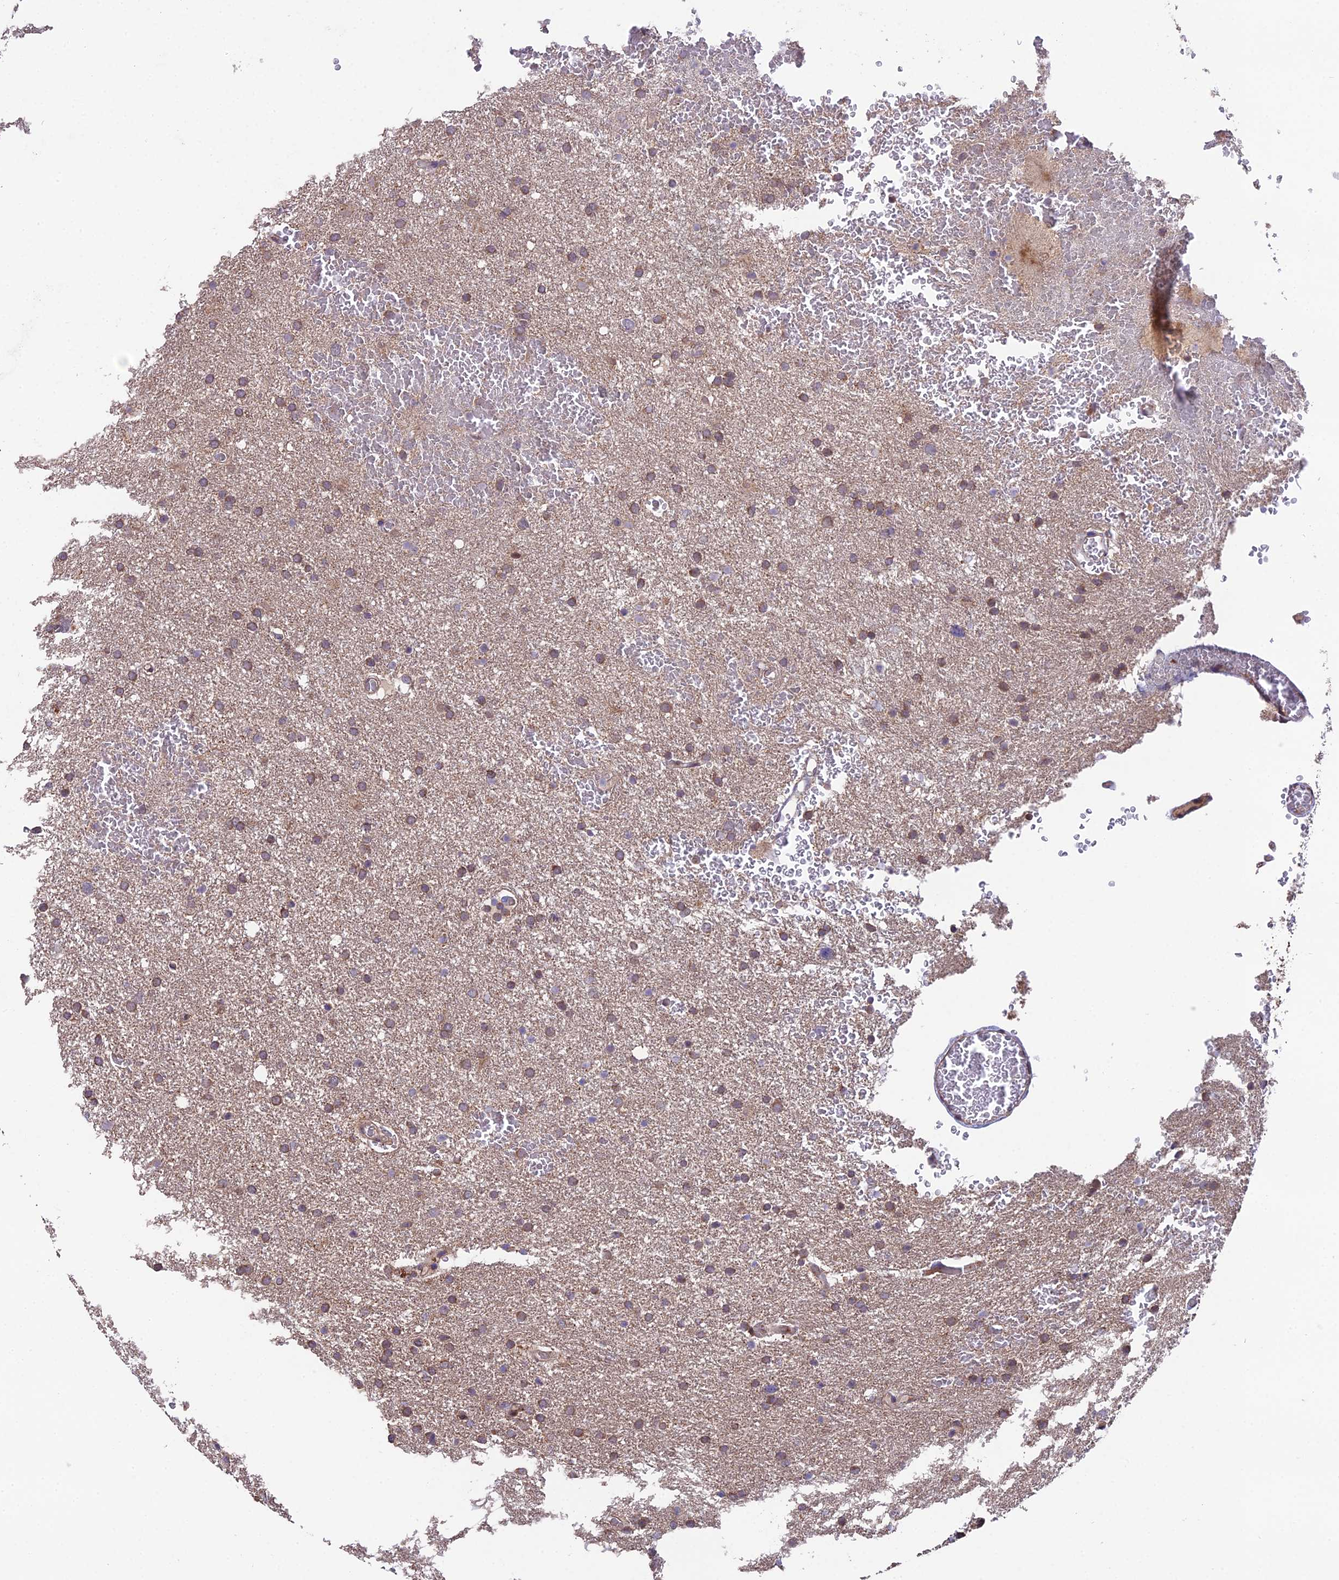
{"staining": {"intensity": "moderate", "quantity": ">75%", "location": "cytoplasmic/membranous"}, "tissue": "glioma", "cell_type": "Tumor cells", "image_type": "cancer", "snomed": [{"axis": "morphology", "description": "Glioma, malignant, High grade"}, {"axis": "topography", "description": "Cerebral cortex"}], "caption": "A brown stain labels moderate cytoplasmic/membranous positivity of a protein in human glioma tumor cells.", "gene": "CYP2R1", "patient": {"sex": "female", "age": 36}}